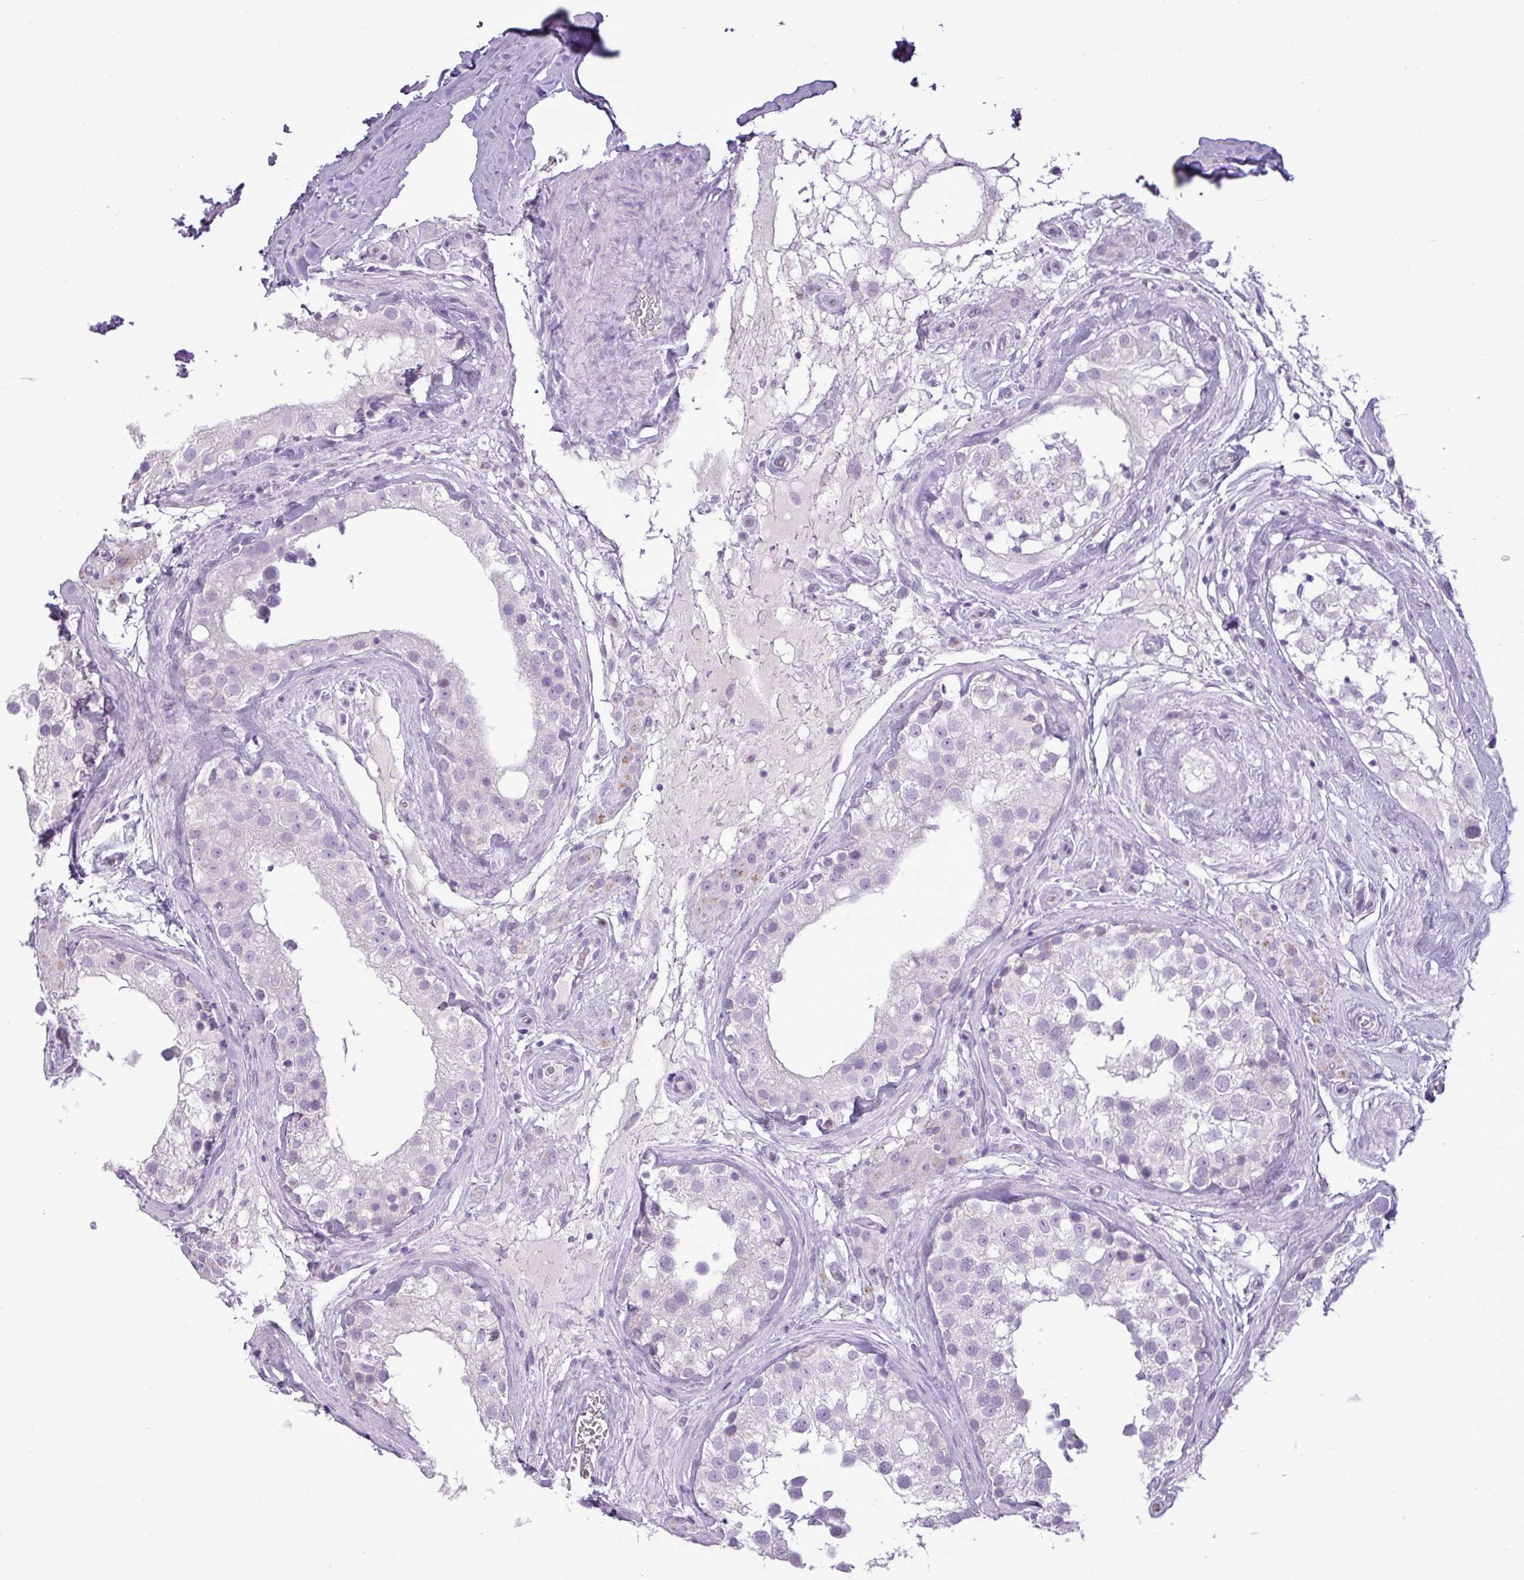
{"staining": {"intensity": "negative", "quantity": "none", "location": "none"}, "tissue": "testis", "cell_type": "Cells in seminiferous ducts", "image_type": "normal", "snomed": [{"axis": "morphology", "description": "Normal tissue, NOS"}, {"axis": "topography", "description": "Testis"}], "caption": "IHC of unremarkable human testis demonstrates no staining in cells in seminiferous ducts.", "gene": "FAM43A", "patient": {"sex": "male", "age": 46}}